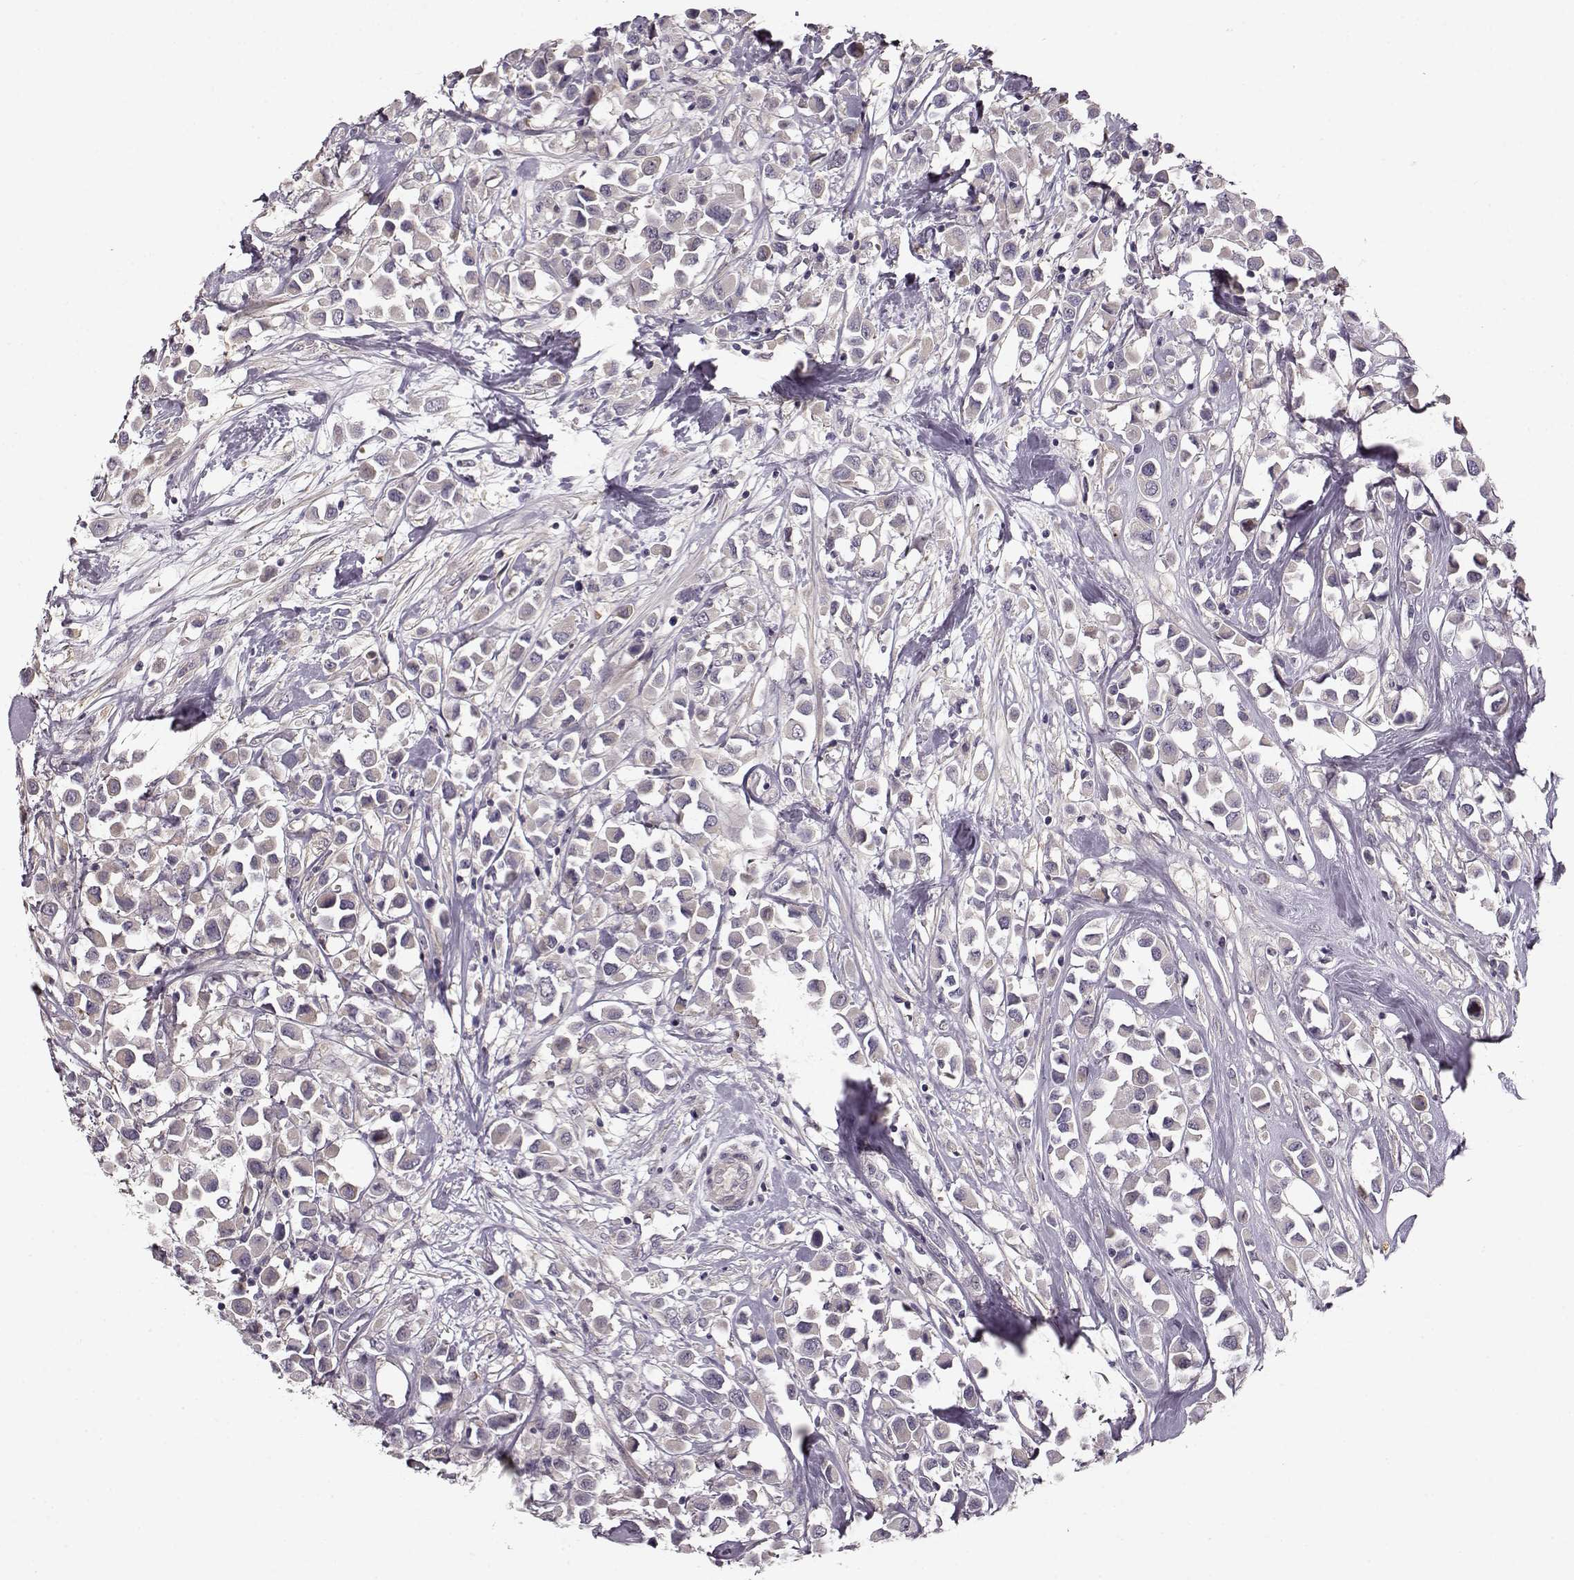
{"staining": {"intensity": "negative", "quantity": "none", "location": "none"}, "tissue": "breast cancer", "cell_type": "Tumor cells", "image_type": "cancer", "snomed": [{"axis": "morphology", "description": "Duct carcinoma"}, {"axis": "topography", "description": "Breast"}], "caption": "This histopathology image is of breast cancer (infiltrating ductal carcinoma) stained with immunohistochemistry to label a protein in brown with the nuclei are counter-stained blue. There is no positivity in tumor cells. Nuclei are stained in blue.", "gene": "MTR", "patient": {"sex": "female", "age": 61}}